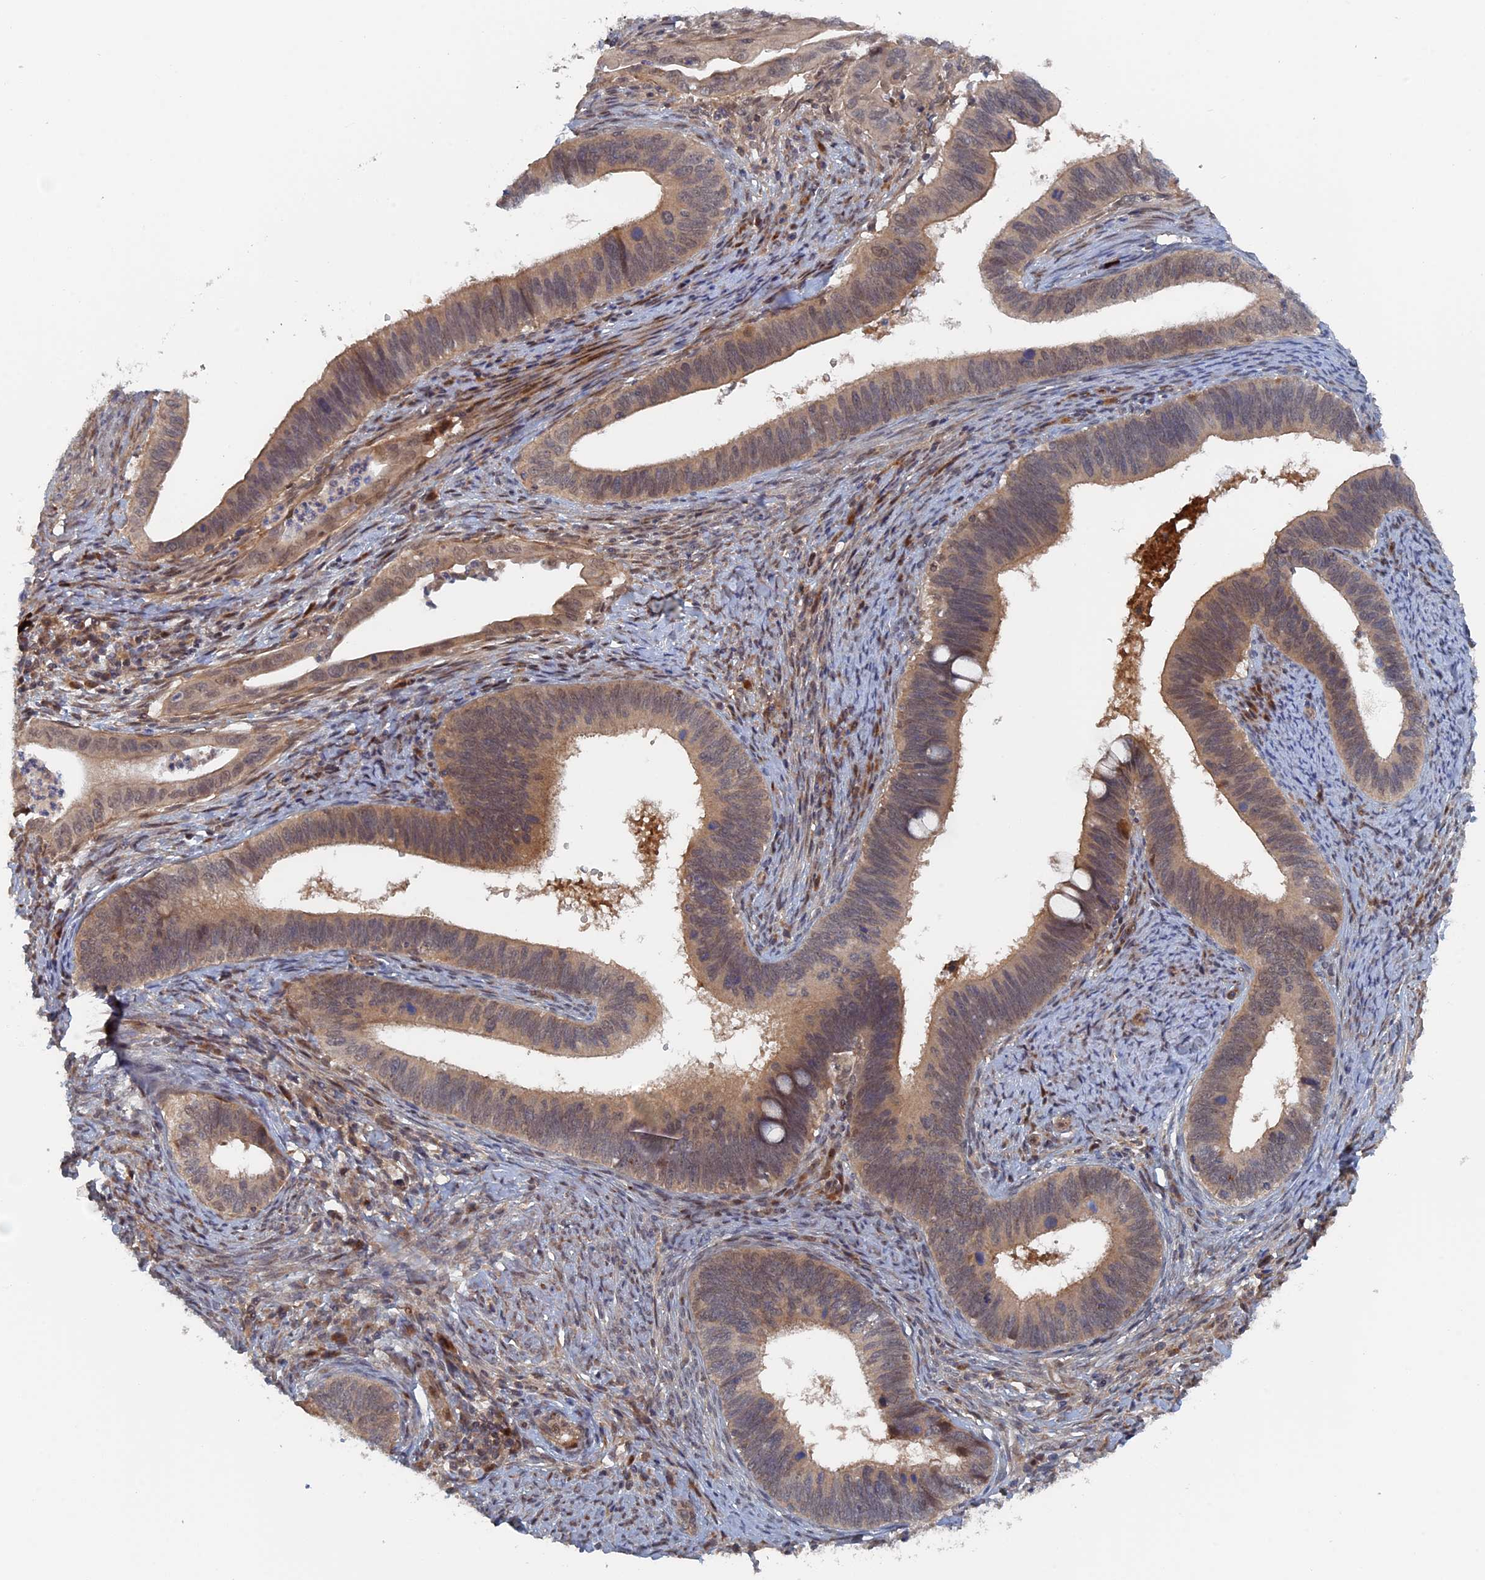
{"staining": {"intensity": "weak", "quantity": ">75%", "location": "cytoplasmic/membranous,nuclear"}, "tissue": "cervical cancer", "cell_type": "Tumor cells", "image_type": "cancer", "snomed": [{"axis": "morphology", "description": "Adenocarcinoma, NOS"}, {"axis": "topography", "description": "Cervix"}], "caption": "Immunohistochemical staining of cervical cancer reveals weak cytoplasmic/membranous and nuclear protein staining in approximately >75% of tumor cells. The staining was performed using DAB (3,3'-diaminobenzidine) to visualize the protein expression in brown, while the nuclei were stained in blue with hematoxylin (Magnification: 20x).", "gene": "ELOVL6", "patient": {"sex": "female", "age": 42}}